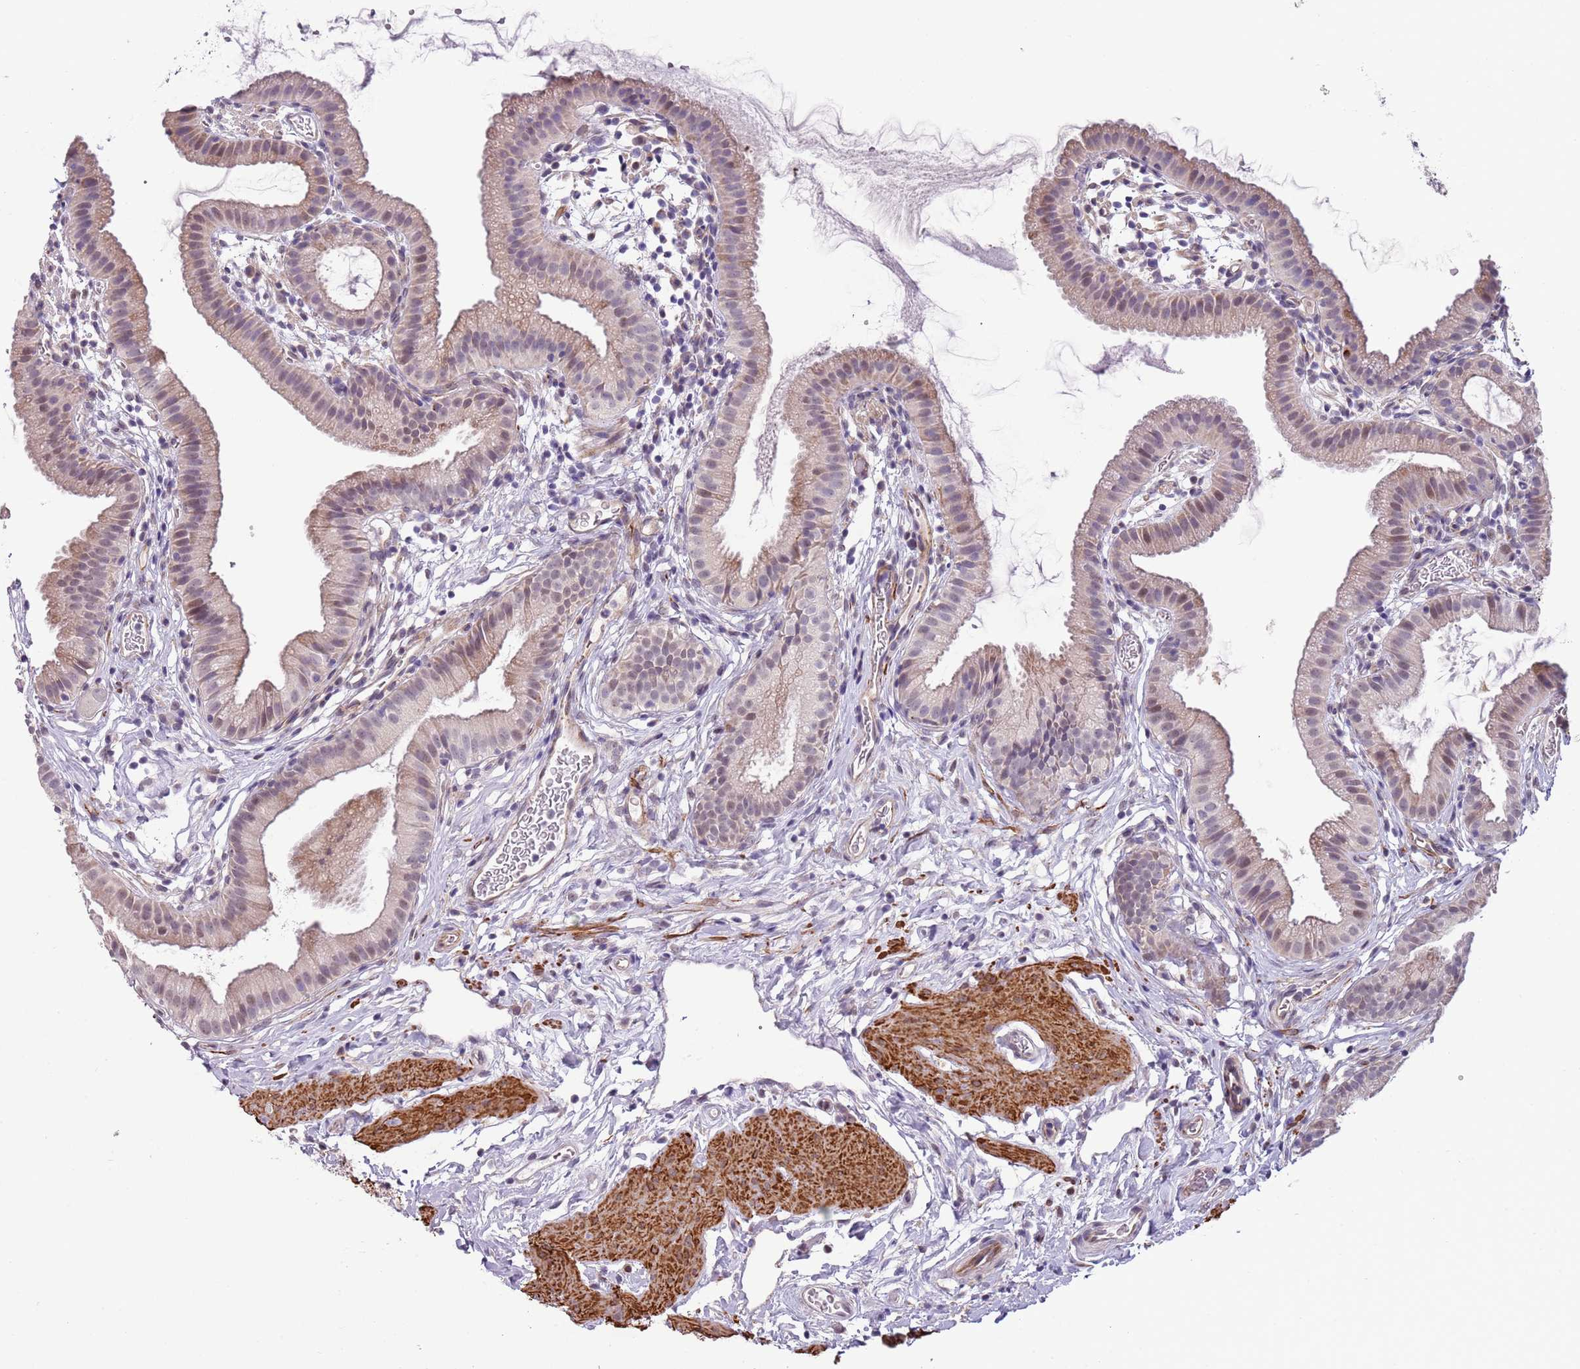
{"staining": {"intensity": "weak", "quantity": "<25%", "location": "cytoplasmic/membranous"}, "tissue": "gallbladder", "cell_type": "Glandular cells", "image_type": "normal", "snomed": [{"axis": "morphology", "description": "Normal tissue, NOS"}, {"axis": "topography", "description": "Gallbladder"}], "caption": "High power microscopy image of an IHC image of normal gallbladder, revealing no significant staining in glandular cells. (Brightfield microscopy of DAB immunohistochemistry at high magnification).", "gene": "ENSG00000271254", "patient": {"sex": "female", "age": 46}}